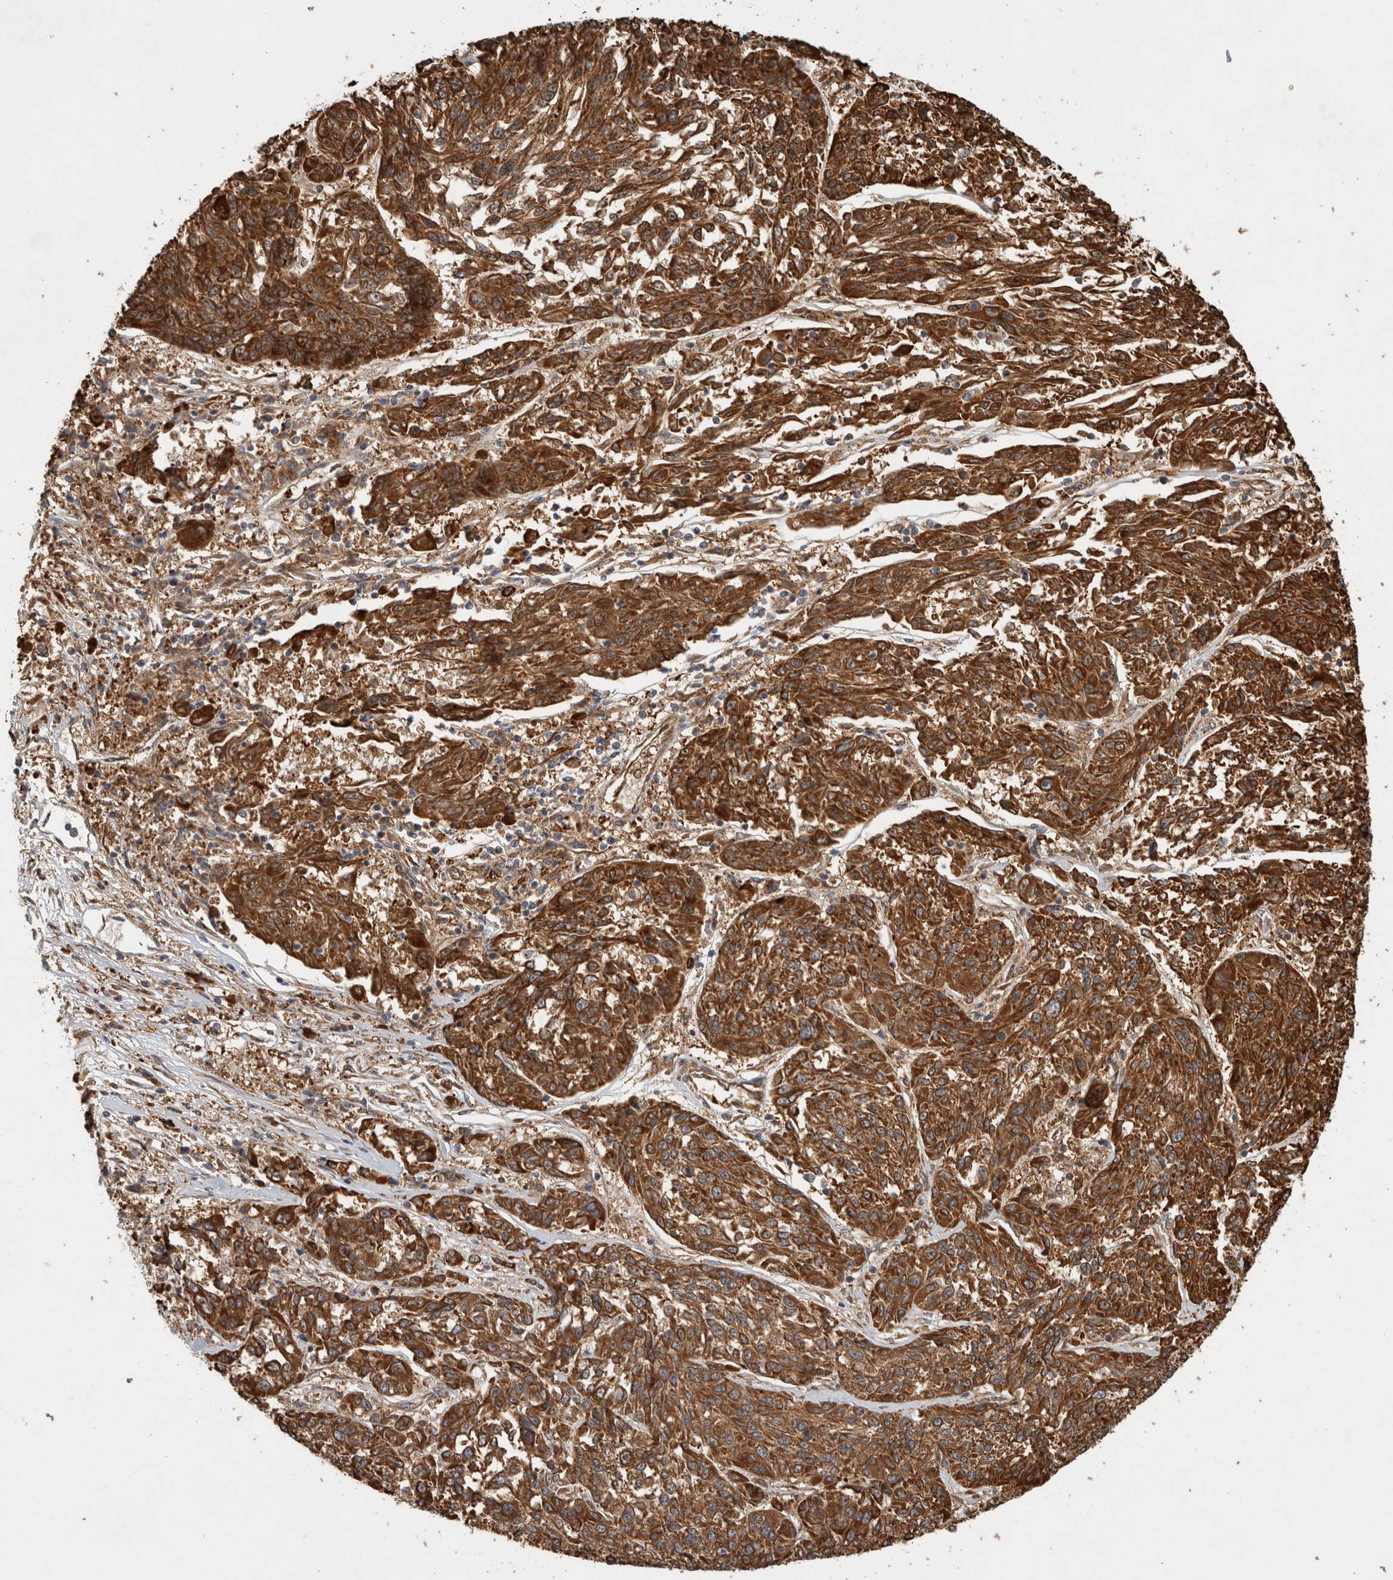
{"staining": {"intensity": "strong", "quantity": ">75%", "location": "cytoplasmic/membranous"}, "tissue": "melanoma", "cell_type": "Tumor cells", "image_type": "cancer", "snomed": [{"axis": "morphology", "description": "Malignant melanoma, NOS"}, {"axis": "topography", "description": "Skin"}], "caption": "This image demonstrates IHC staining of human melanoma, with high strong cytoplasmic/membranous positivity in about >75% of tumor cells.", "gene": "TUBD1", "patient": {"sex": "male", "age": 53}}